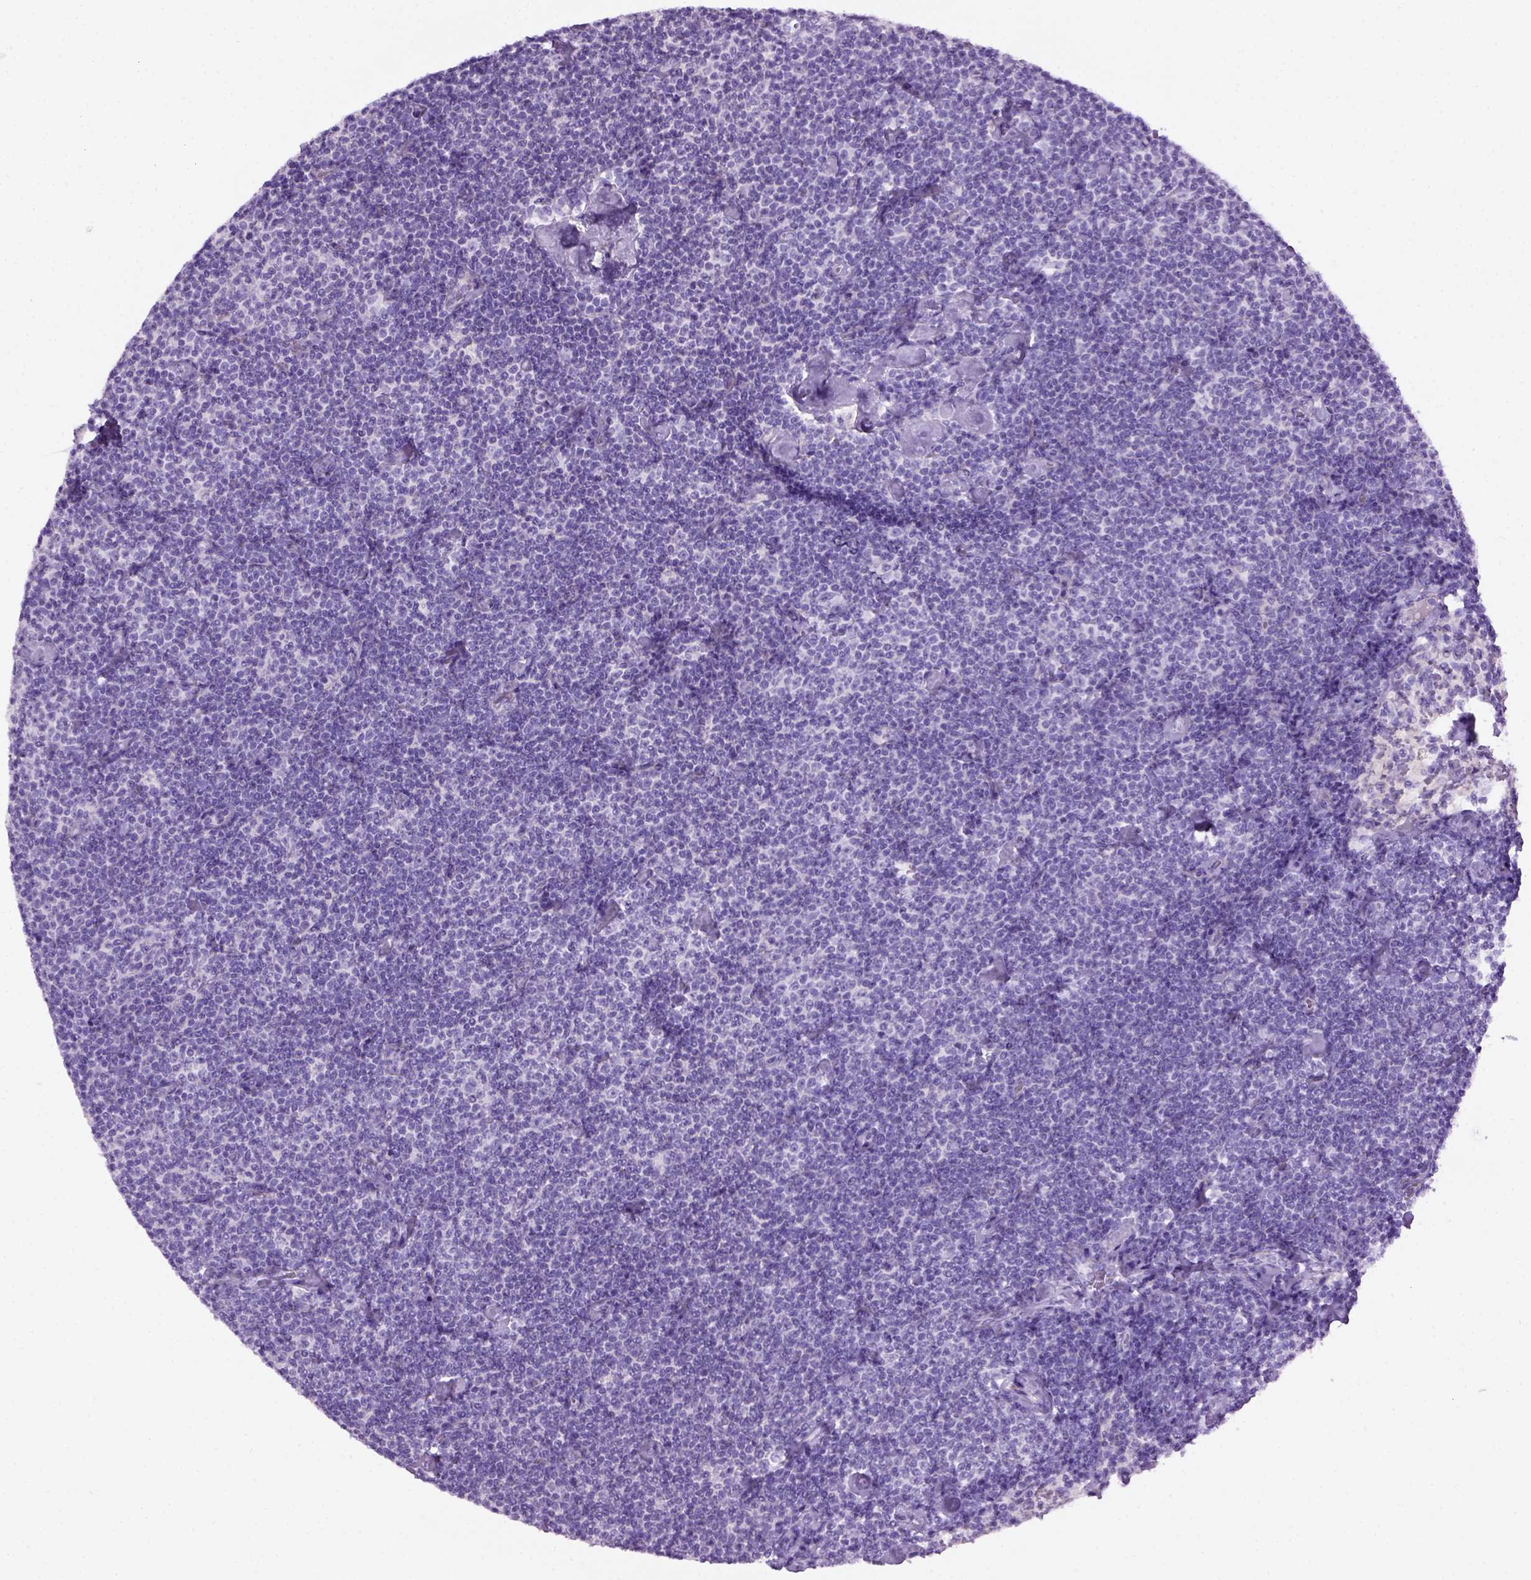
{"staining": {"intensity": "negative", "quantity": "none", "location": "none"}, "tissue": "lymphoma", "cell_type": "Tumor cells", "image_type": "cancer", "snomed": [{"axis": "morphology", "description": "Malignant lymphoma, non-Hodgkin's type, Low grade"}, {"axis": "topography", "description": "Lymph node"}], "caption": "A histopathology image of low-grade malignant lymphoma, non-Hodgkin's type stained for a protein demonstrates no brown staining in tumor cells. The staining is performed using DAB brown chromogen with nuclei counter-stained in using hematoxylin.", "gene": "GABRB2", "patient": {"sex": "male", "age": 81}}